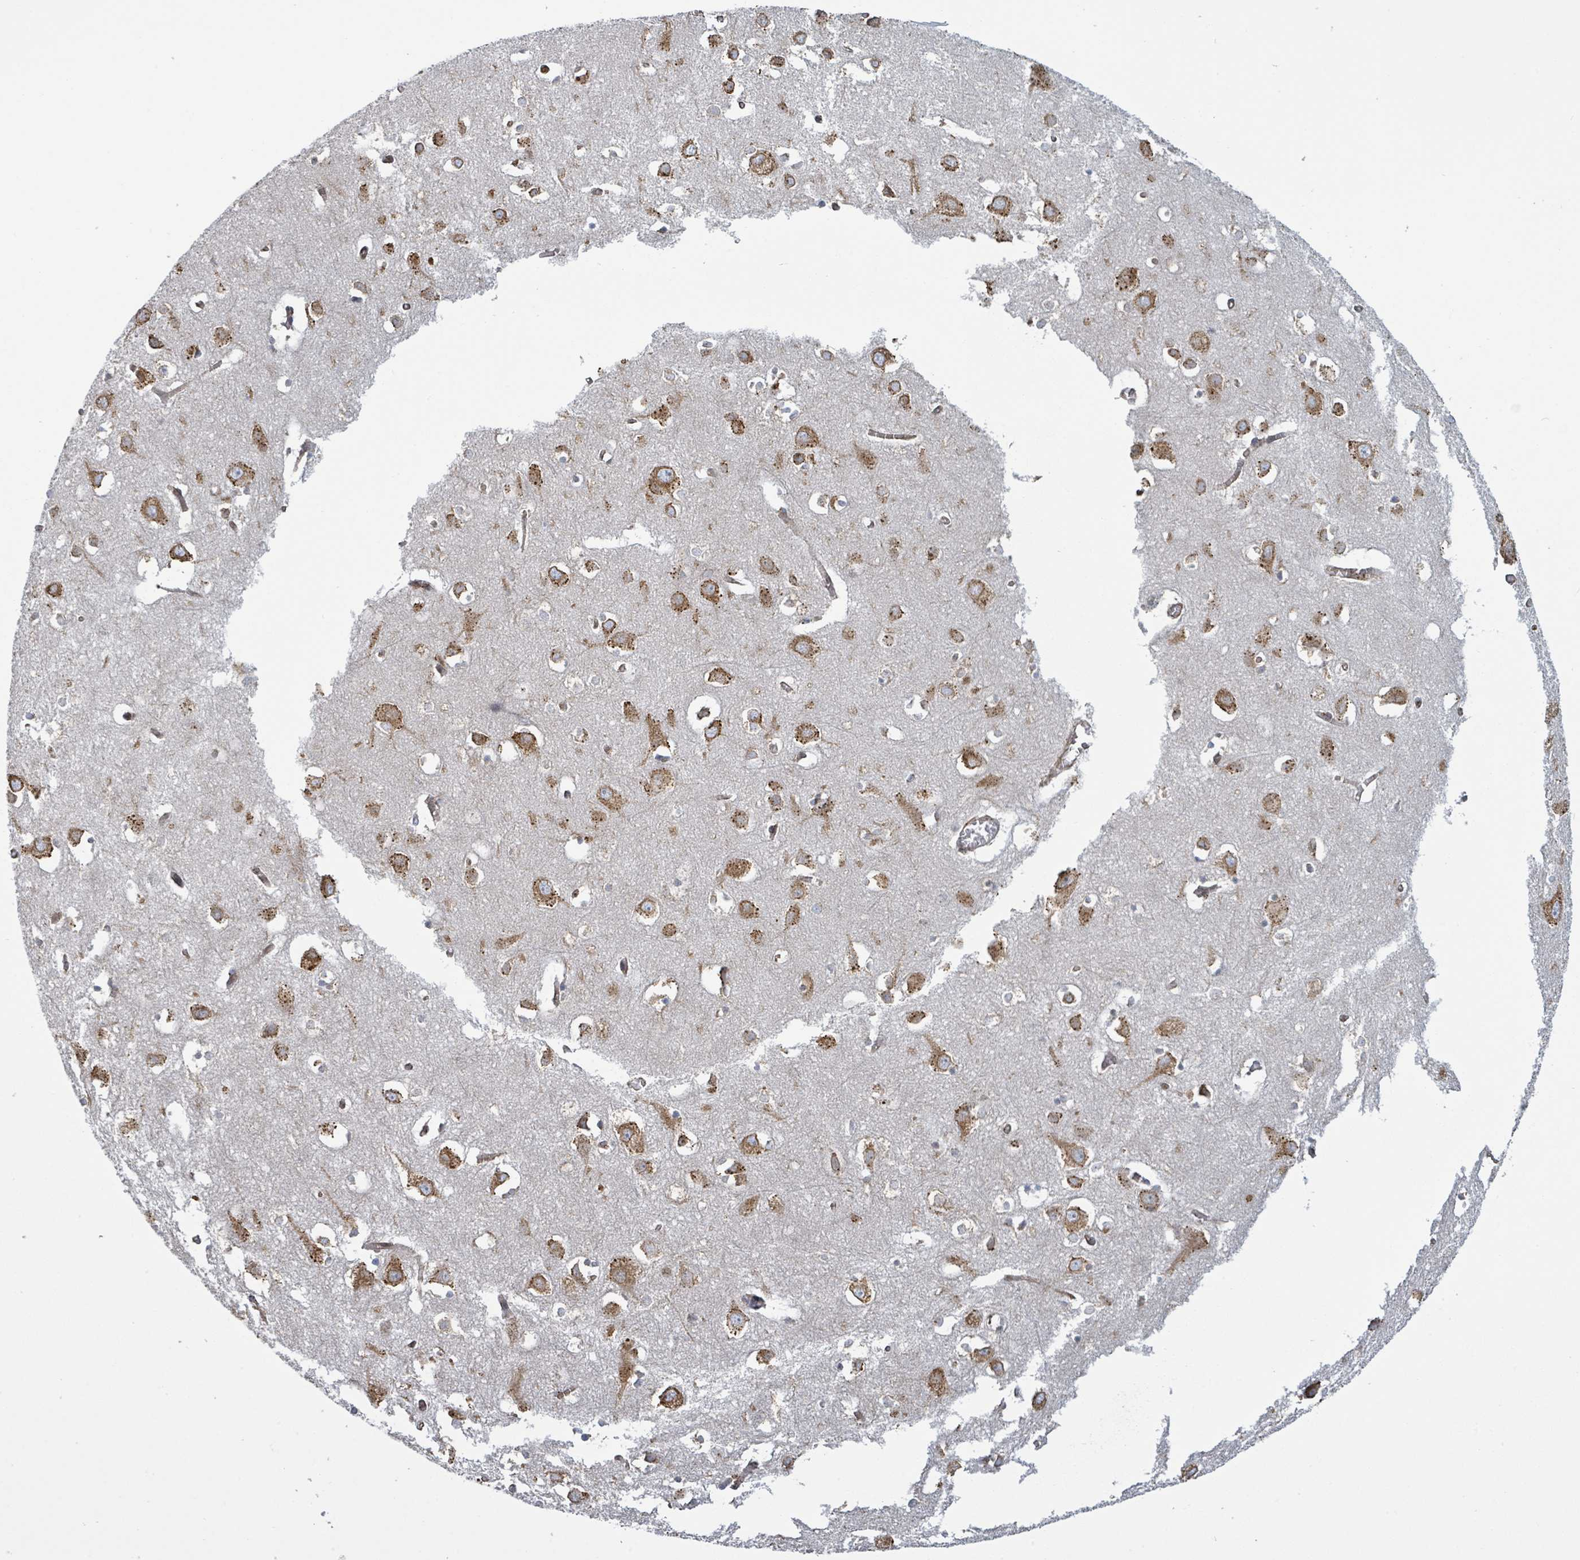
{"staining": {"intensity": "moderate", "quantity": ">75%", "location": "cytoplasmic/membranous"}, "tissue": "cerebral cortex", "cell_type": "Endothelial cells", "image_type": "normal", "snomed": [{"axis": "morphology", "description": "Normal tissue, NOS"}, {"axis": "topography", "description": "Cerebral cortex"}], "caption": "High-magnification brightfield microscopy of benign cerebral cortex stained with DAB (3,3'-diaminobenzidine) (brown) and counterstained with hematoxylin (blue). endothelial cells exhibit moderate cytoplasmic/membranous staining is appreciated in approximately>75% of cells. The protein is stained brown, and the nuclei are stained in blue (DAB (3,3'-diaminobenzidine) IHC with brightfield microscopy, high magnification).", "gene": "RFPL4AL1", "patient": {"sex": "male", "age": 70}}